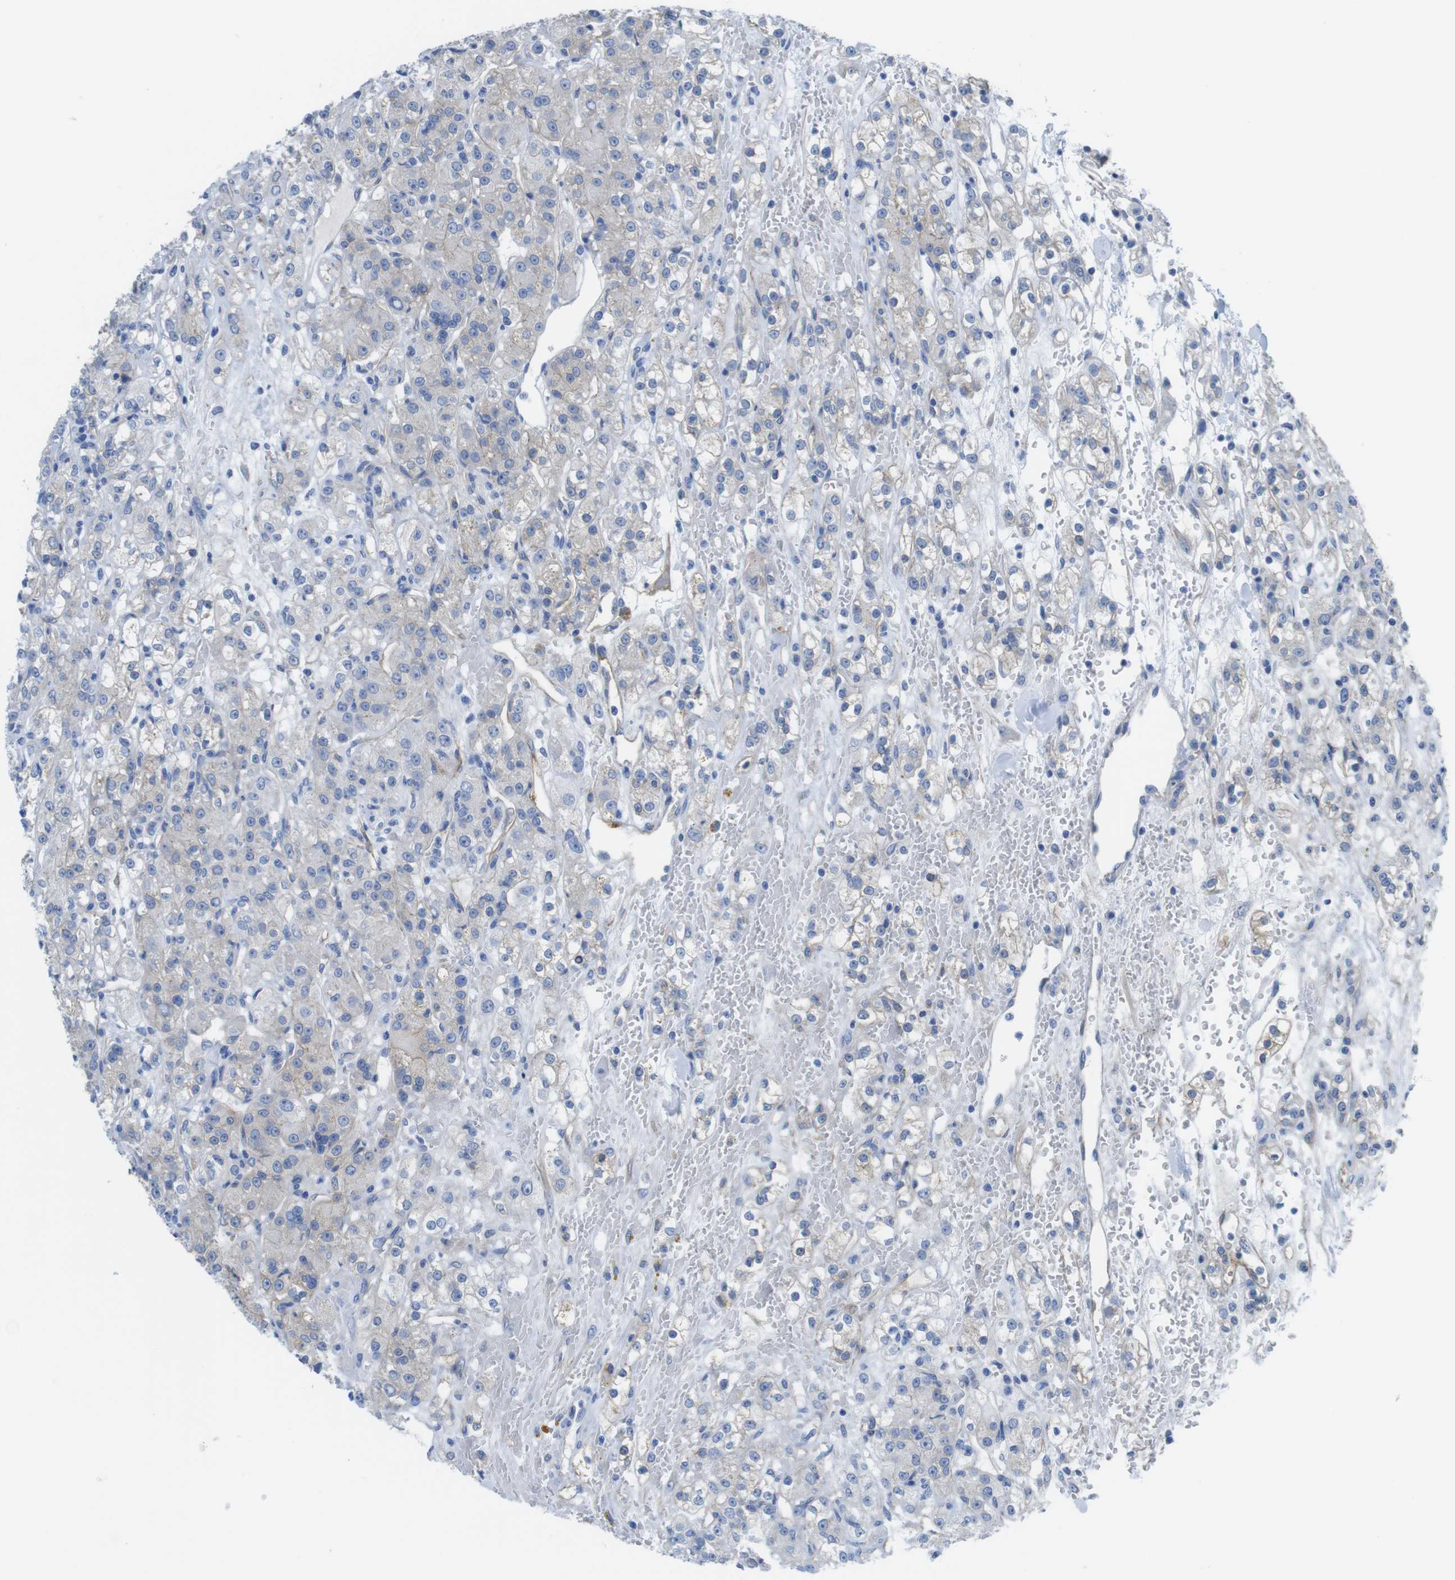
{"staining": {"intensity": "negative", "quantity": "none", "location": "none"}, "tissue": "renal cancer", "cell_type": "Tumor cells", "image_type": "cancer", "snomed": [{"axis": "morphology", "description": "Normal tissue, NOS"}, {"axis": "morphology", "description": "Adenocarcinoma, NOS"}, {"axis": "topography", "description": "Kidney"}], "caption": "Immunohistochemical staining of adenocarcinoma (renal) exhibits no significant staining in tumor cells.", "gene": "CDH8", "patient": {"sex": "male", "age": 61}}